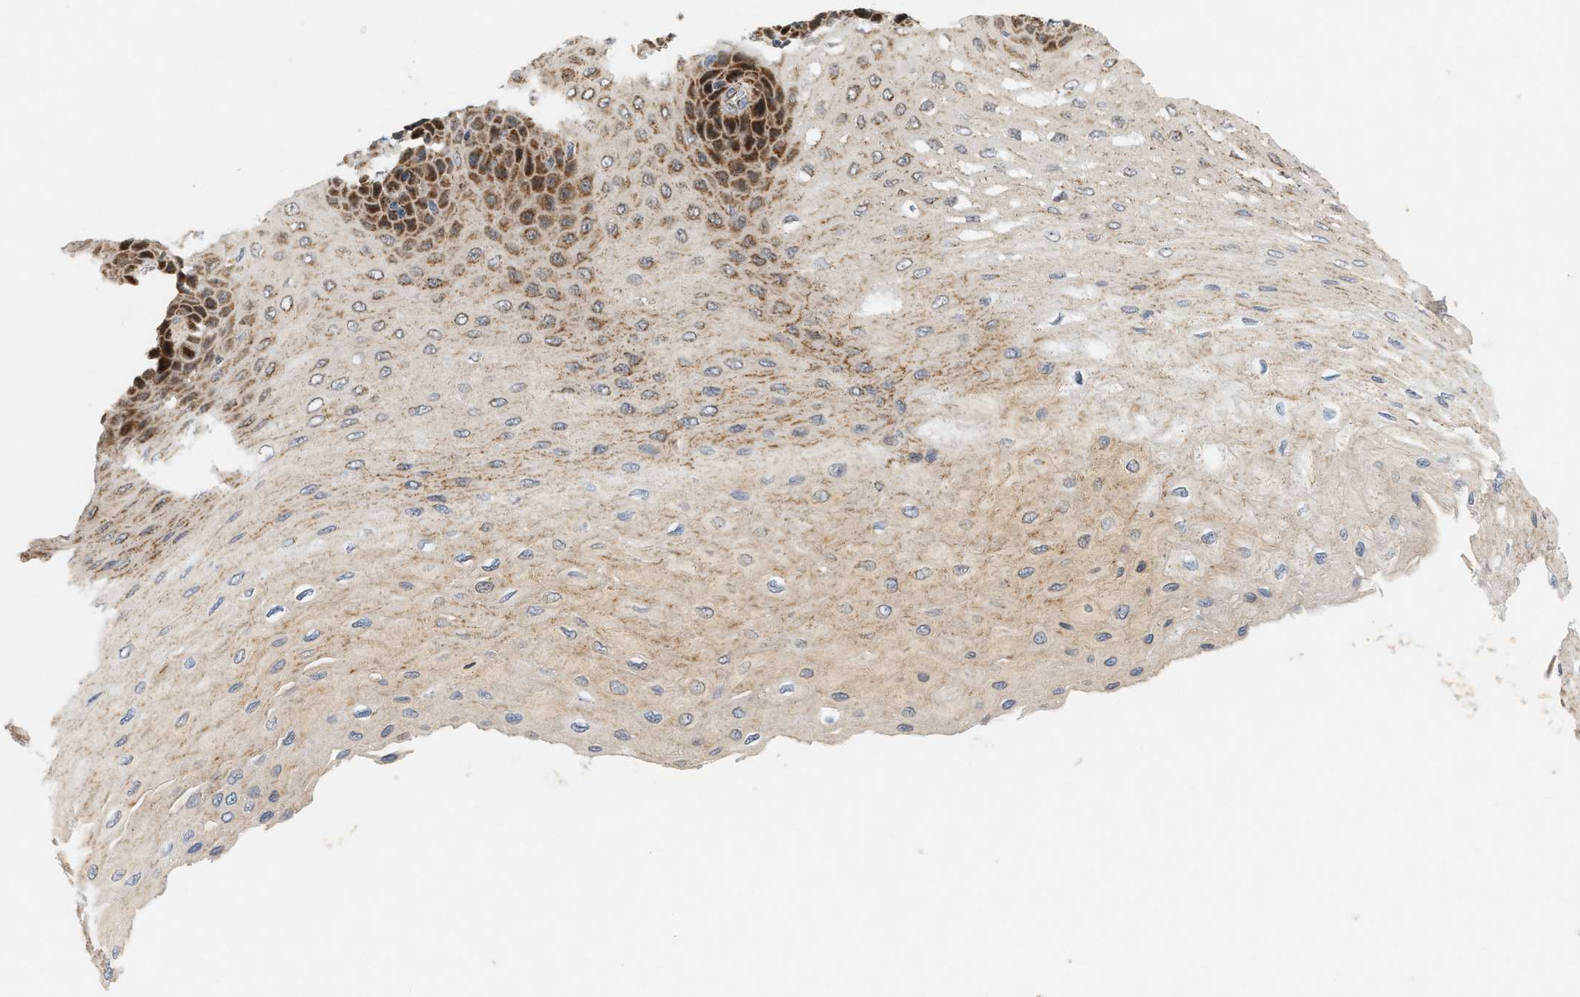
{"staining": {"intensity": "strong", "quantity": "25%-75%", "location": "cytoplasmic/membranous"}, "tissue": "esophagus", "cell_type": "Squamous epithelial cells", "image_type": "normal", "snomed": [{"axis": "morphology", "description": "Normal tissue, NOS"}, {"axis": "topography", "description": "Esophagus"}], "caption": "High-magnification brightfield microscopy of normal esophagus stained with DAB (brown) and counterstained with hematoxylin (blue). squamous epithelial cells exhibit strong cytoplasmic/membranous positivity is identified in approximately25%-75% of cells.", "gene": "MCU", "patient": {"sex": "female", "age": 72}}